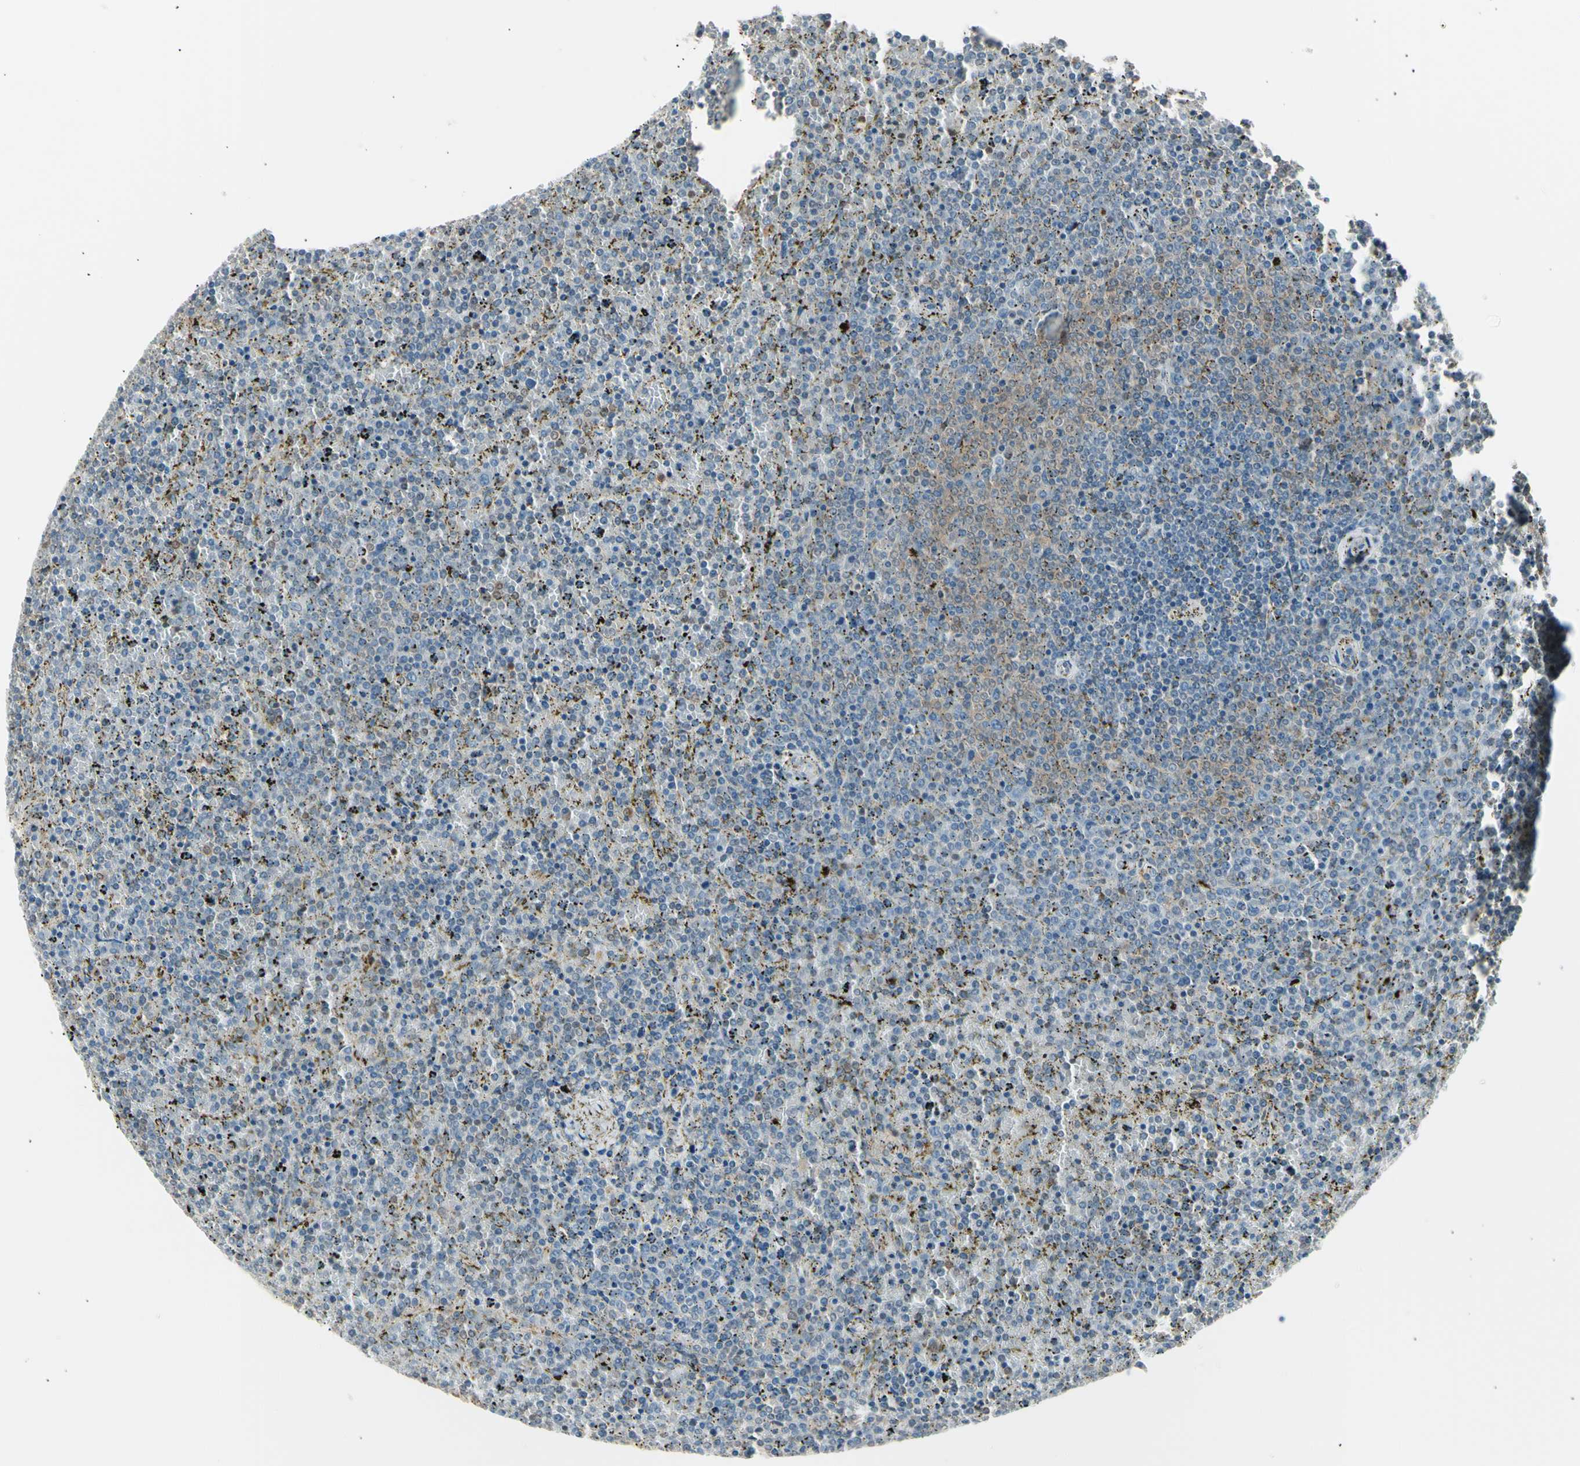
{"staining": {"intensity": "weak", "quantity": "25%-75%", "location": "cytoplasmic/membranous"}, "tissue": "lymphoma", "cell_type": "Tumor cells", "image_type": "cancer", "snomed": [{"axis": "morphology", "description": "Malignant lymphoma, non-Hodgkin's type, Low grade"}, {"axis": "topography", "description": "Spleen"}], "caption": "High-power microscopy captured an immunohistochemistry (IHC) photomicrograph of low-grade malignant lymphoma, non-Hodgkin's type, revealing weak cytoplasmic/membranous positivity in approximately 25%-75% of tumor cells.", "gene": "LHPP", "patient": {"sex": "female", "age": 77}}